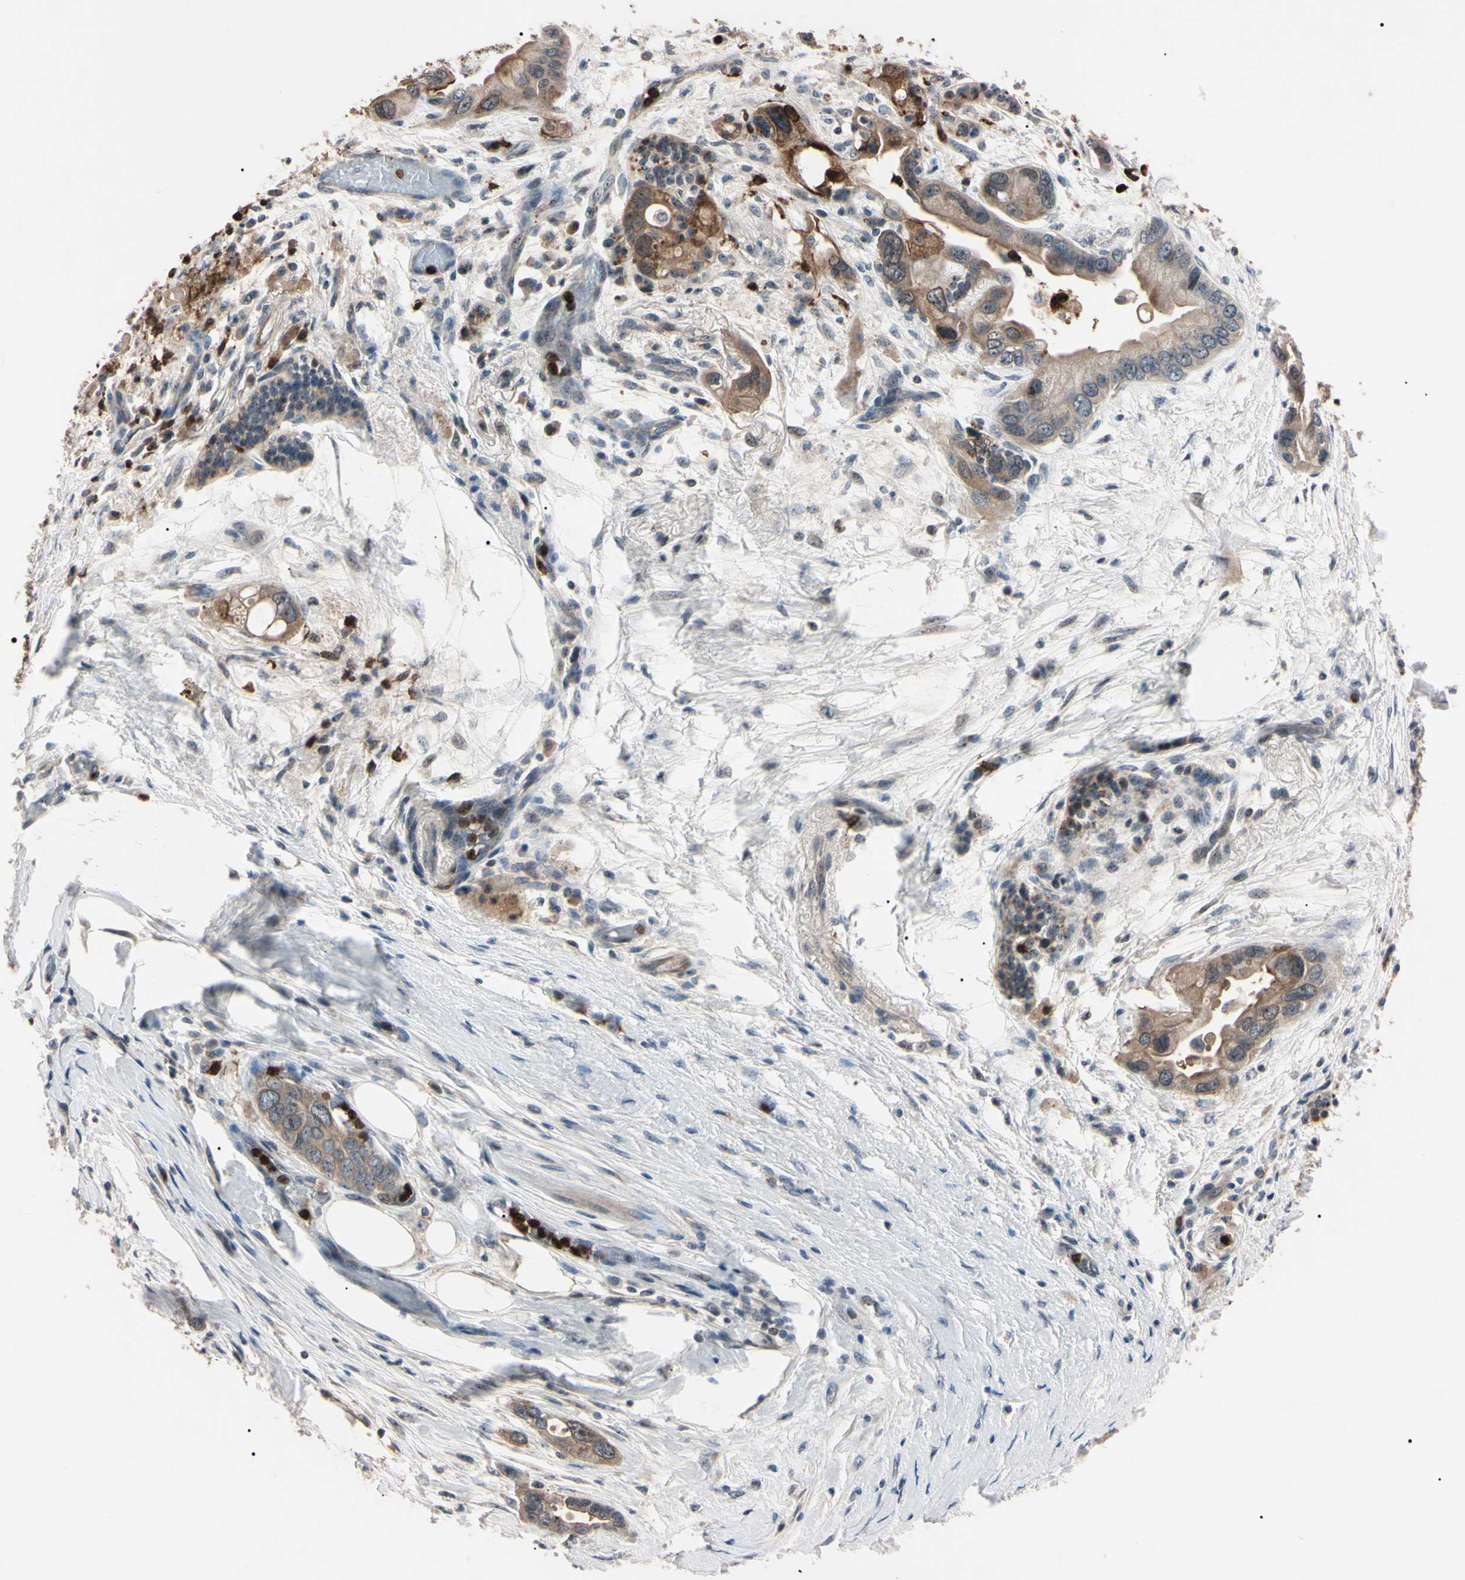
{"staining": {"intensity": "strong", "quantity": "<25%", "location": "cytoplasmic/membranous,nuclear"}, "tissue": "pancreatic cancer", "cell_type": "Tumor cells", "image_type": "cancer", "snomed": [{"axis": "morphology", "description": "Adenocarcinoma, NOS"}, {"axis": "topography", "description": "Pancreas"}], "caption": "Immunohistochemistry (IHC) image of human pancreatic cancer stained for a protein (brown), which exhibits medium levels of strong cytoplasmic/membranous and nuclear positivity in approximately <25% of tumor cells.", "gene": "TRAF5", "patient": {"sex": "female", "age": 77}}